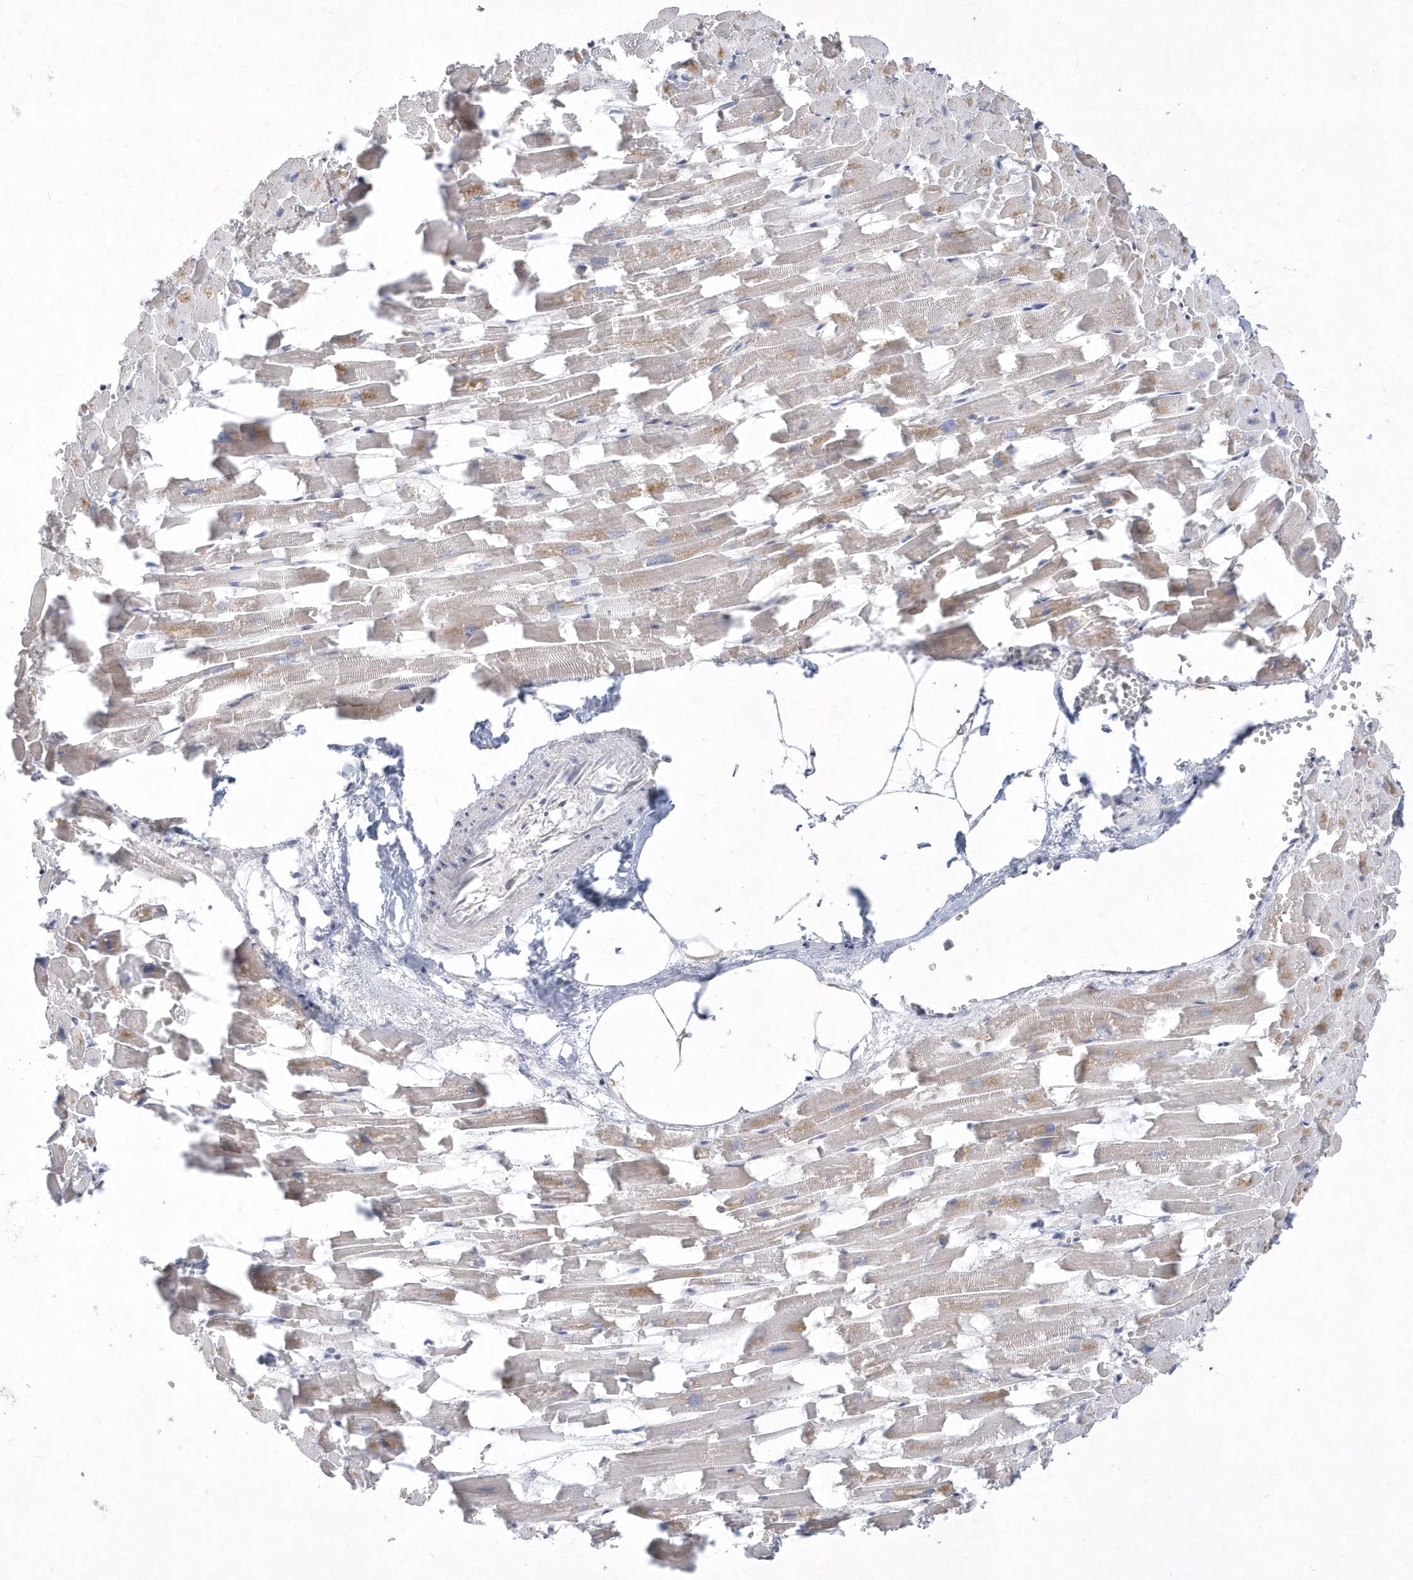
{"staining": {"intensity": "weak", "quantity": "25%-75%", "location": "cytoplasmic/membranous"}, "tissue": "heart muscle", "cell_type": "Cardiomyocytes", "image_type": "normal", "snomed": [{"axis": "morphology", "description": "Normal tissue, NOS"}, {"axis": "topography", "description": "Heart"}], "caption": "Protein staining demonstrates weak cytoplasmic/membranous positivity in approximately 25%-75% of cardiomyocytes in normal heart muscle.", "gene": "DGAT1", "patient": {"sex": "female", "age": 64}}